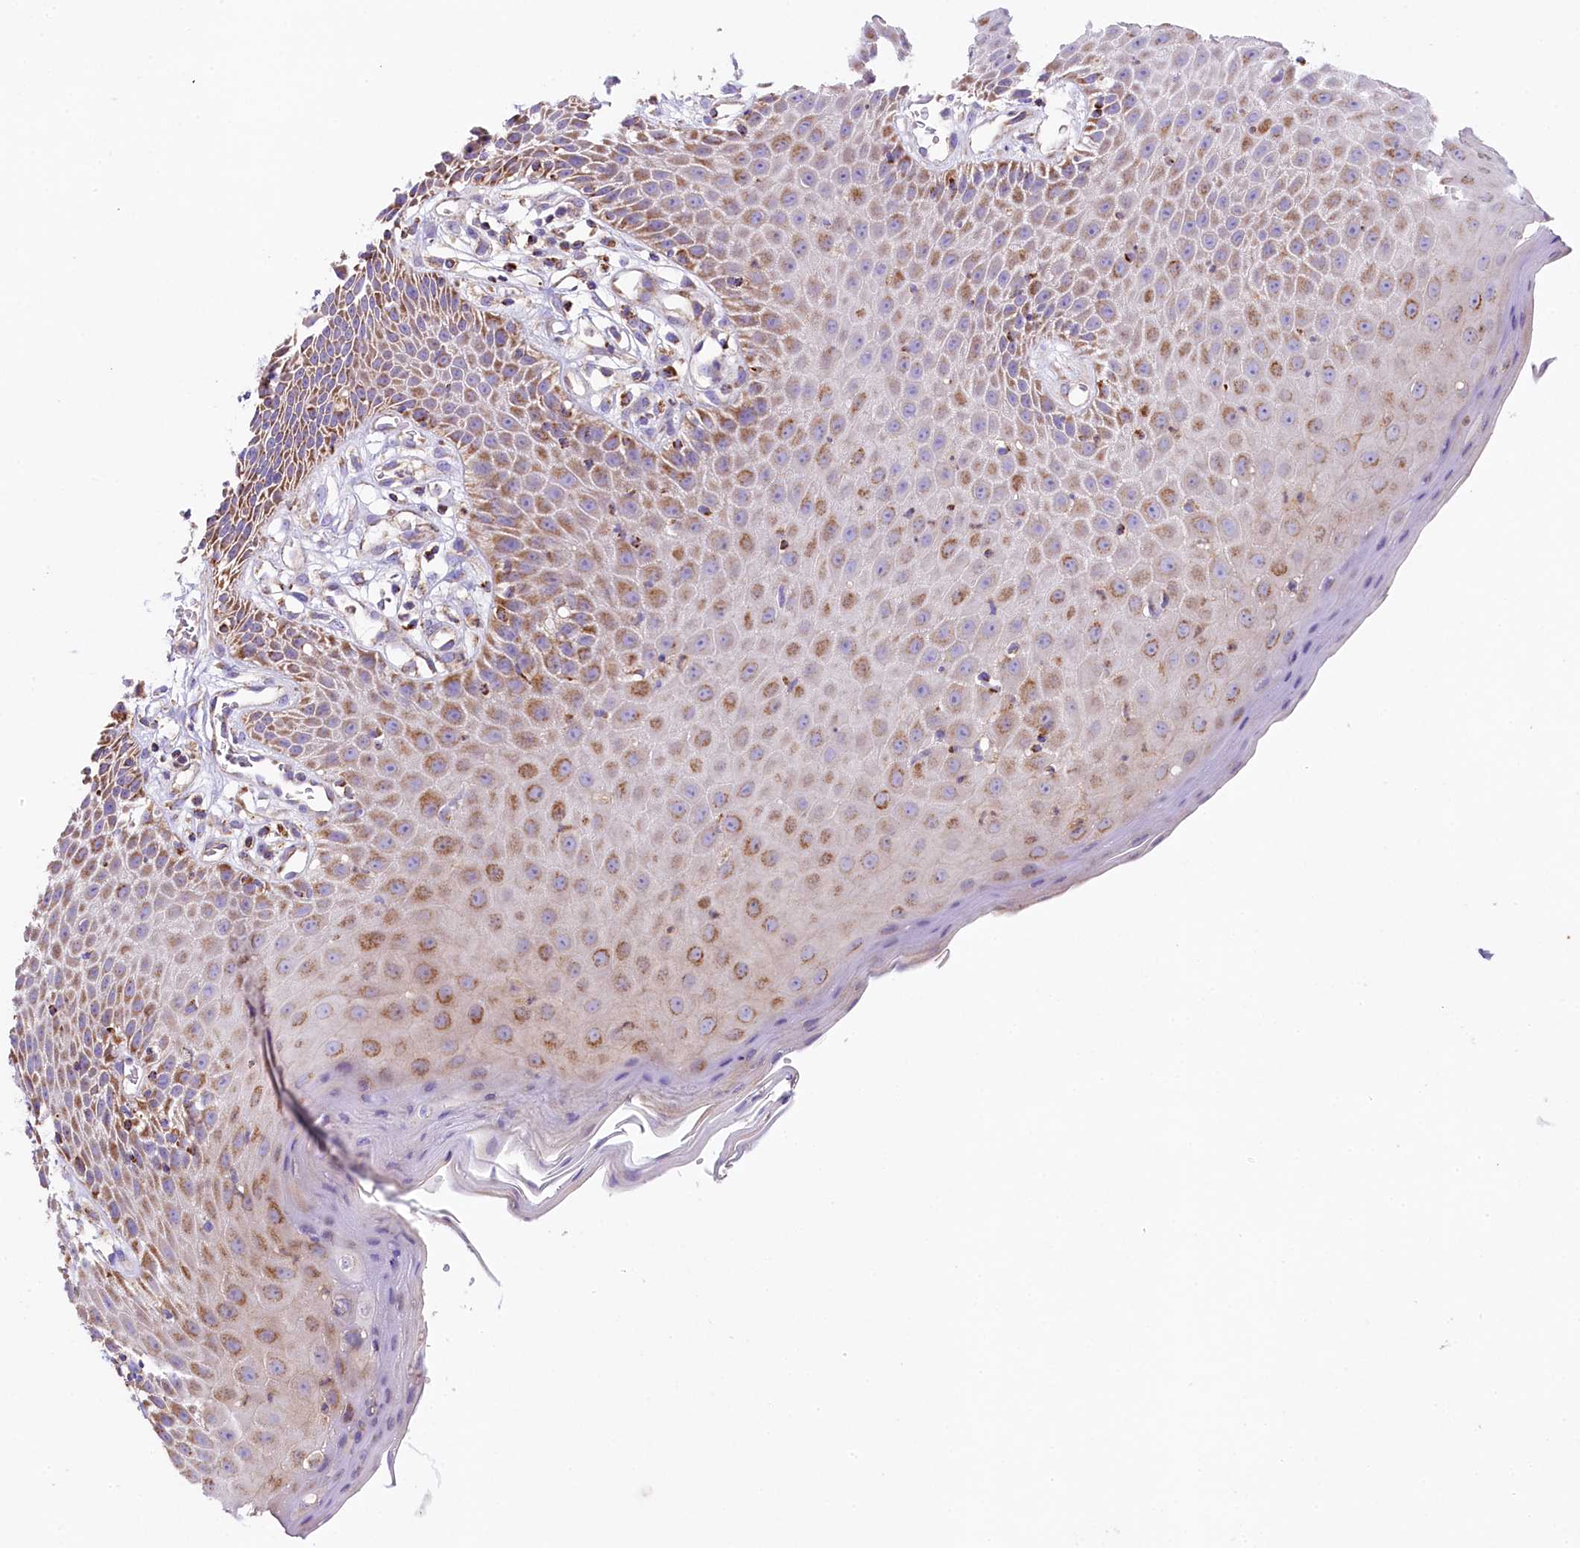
{"staining": {"intensity": "moderate", "quantity": ">75%", "location": "cytoplasmic/membranous"}, "tissue": "skin", "cell_type": "Epidermal cells", "image_type": "normal", "snomed": [{"axis": "morphology", "description": "Normal tissue, NOS"}, {"axis": "topography", "description": "Vulva"}], "caption": "A brown stain labels moderate cytoplasmic/membranous expression of a protein in epidermal cells of unremarkable human skin.", "gene": "CLYBL", "patient": {"sex": "female", "age": 68}}